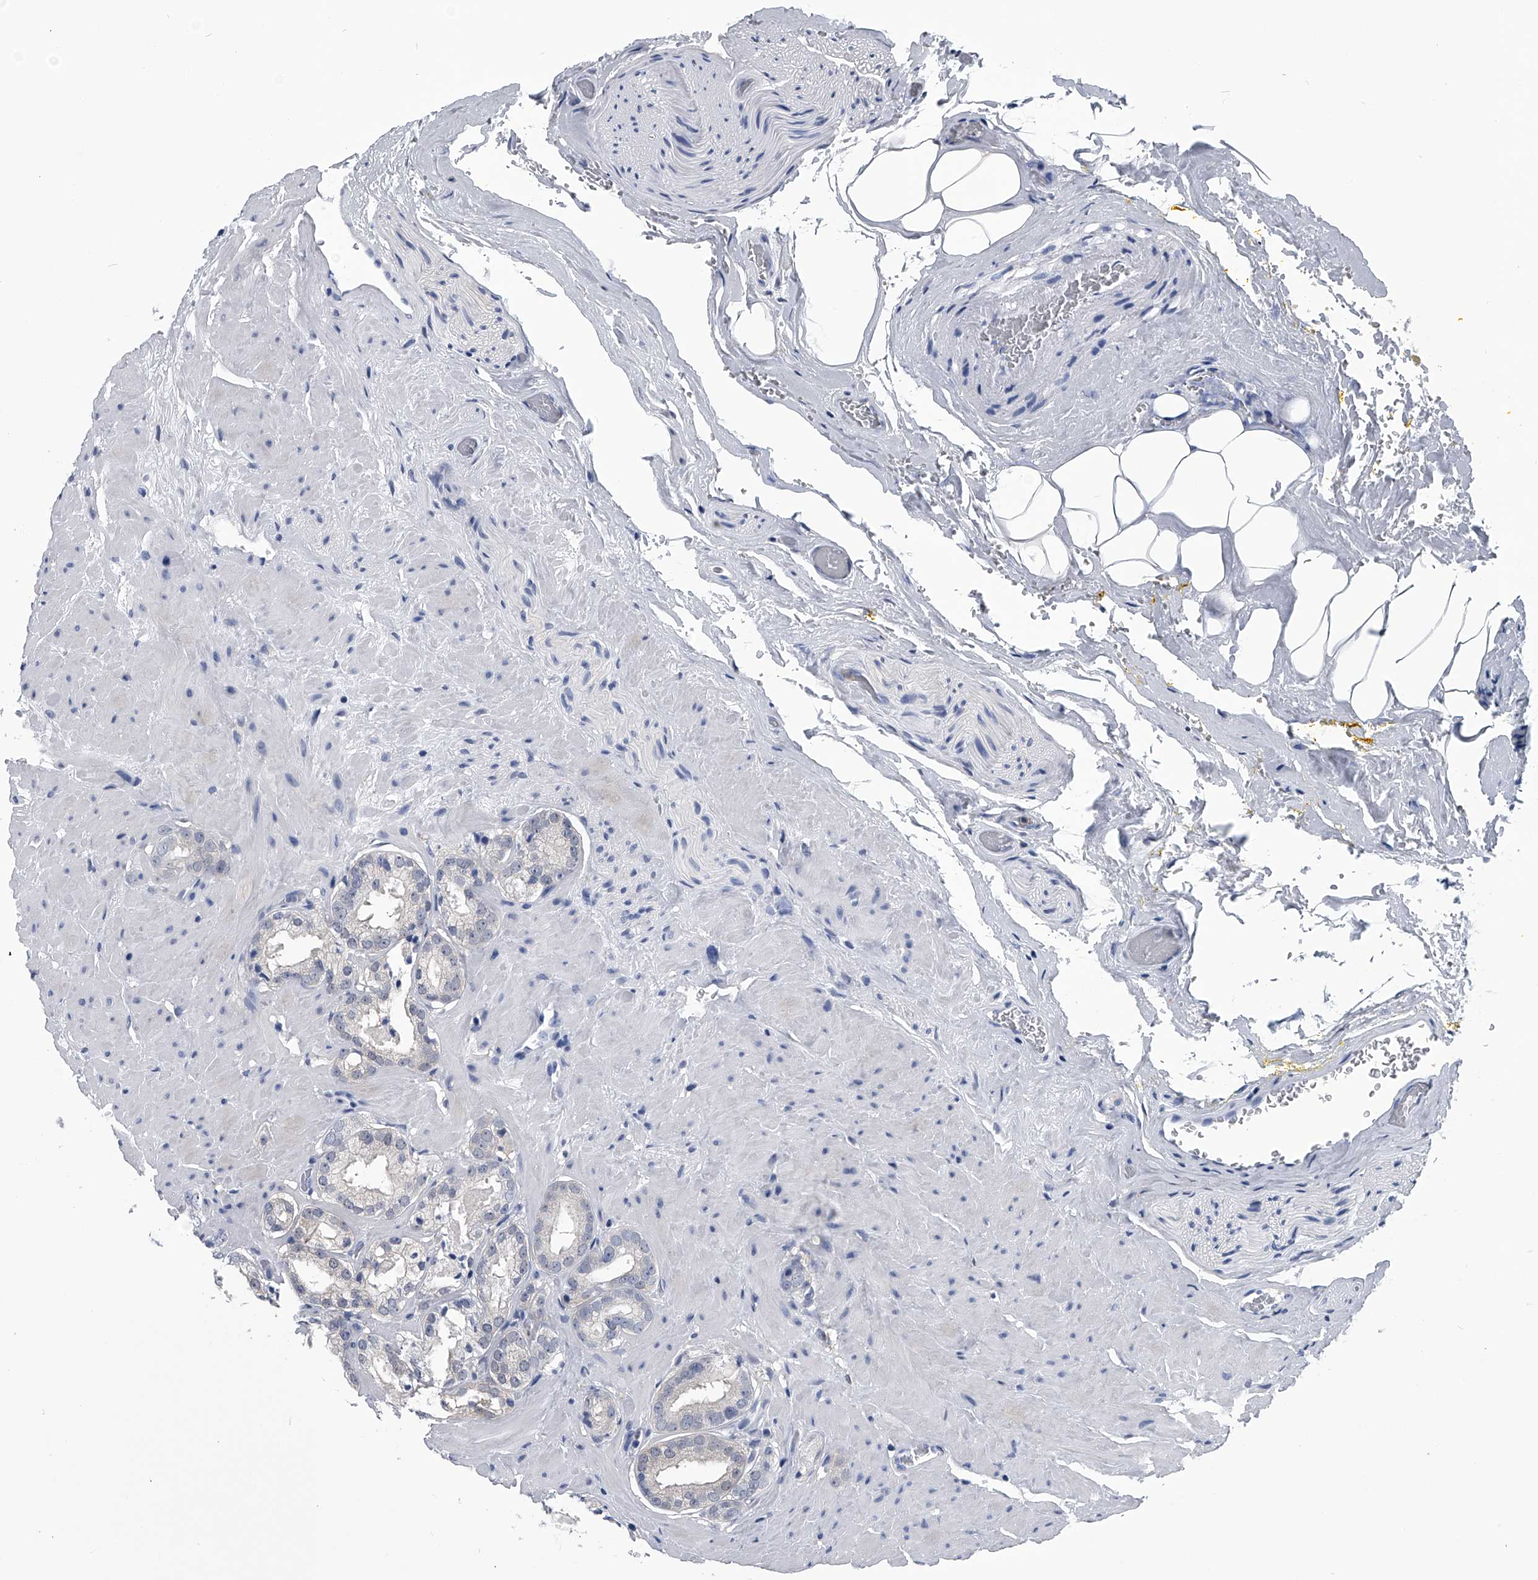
{"staining": {"intensity": "negative", "quantity": "none", "location": "none"}, "tissue": "prostate cancer", "cell_type": "Tumor cells", "image_type": "cancer", "snomed": [{"axis": "morphology", "description": "Adenocarcinoma, High grade"}, {"axis": "topography", "description": "Prostate"}], "caption": "Tumor cells are negative for brown protein staining in prostate cancer.", "gene": "PDXK", "patient": {"sex": "male", "age": 64}}